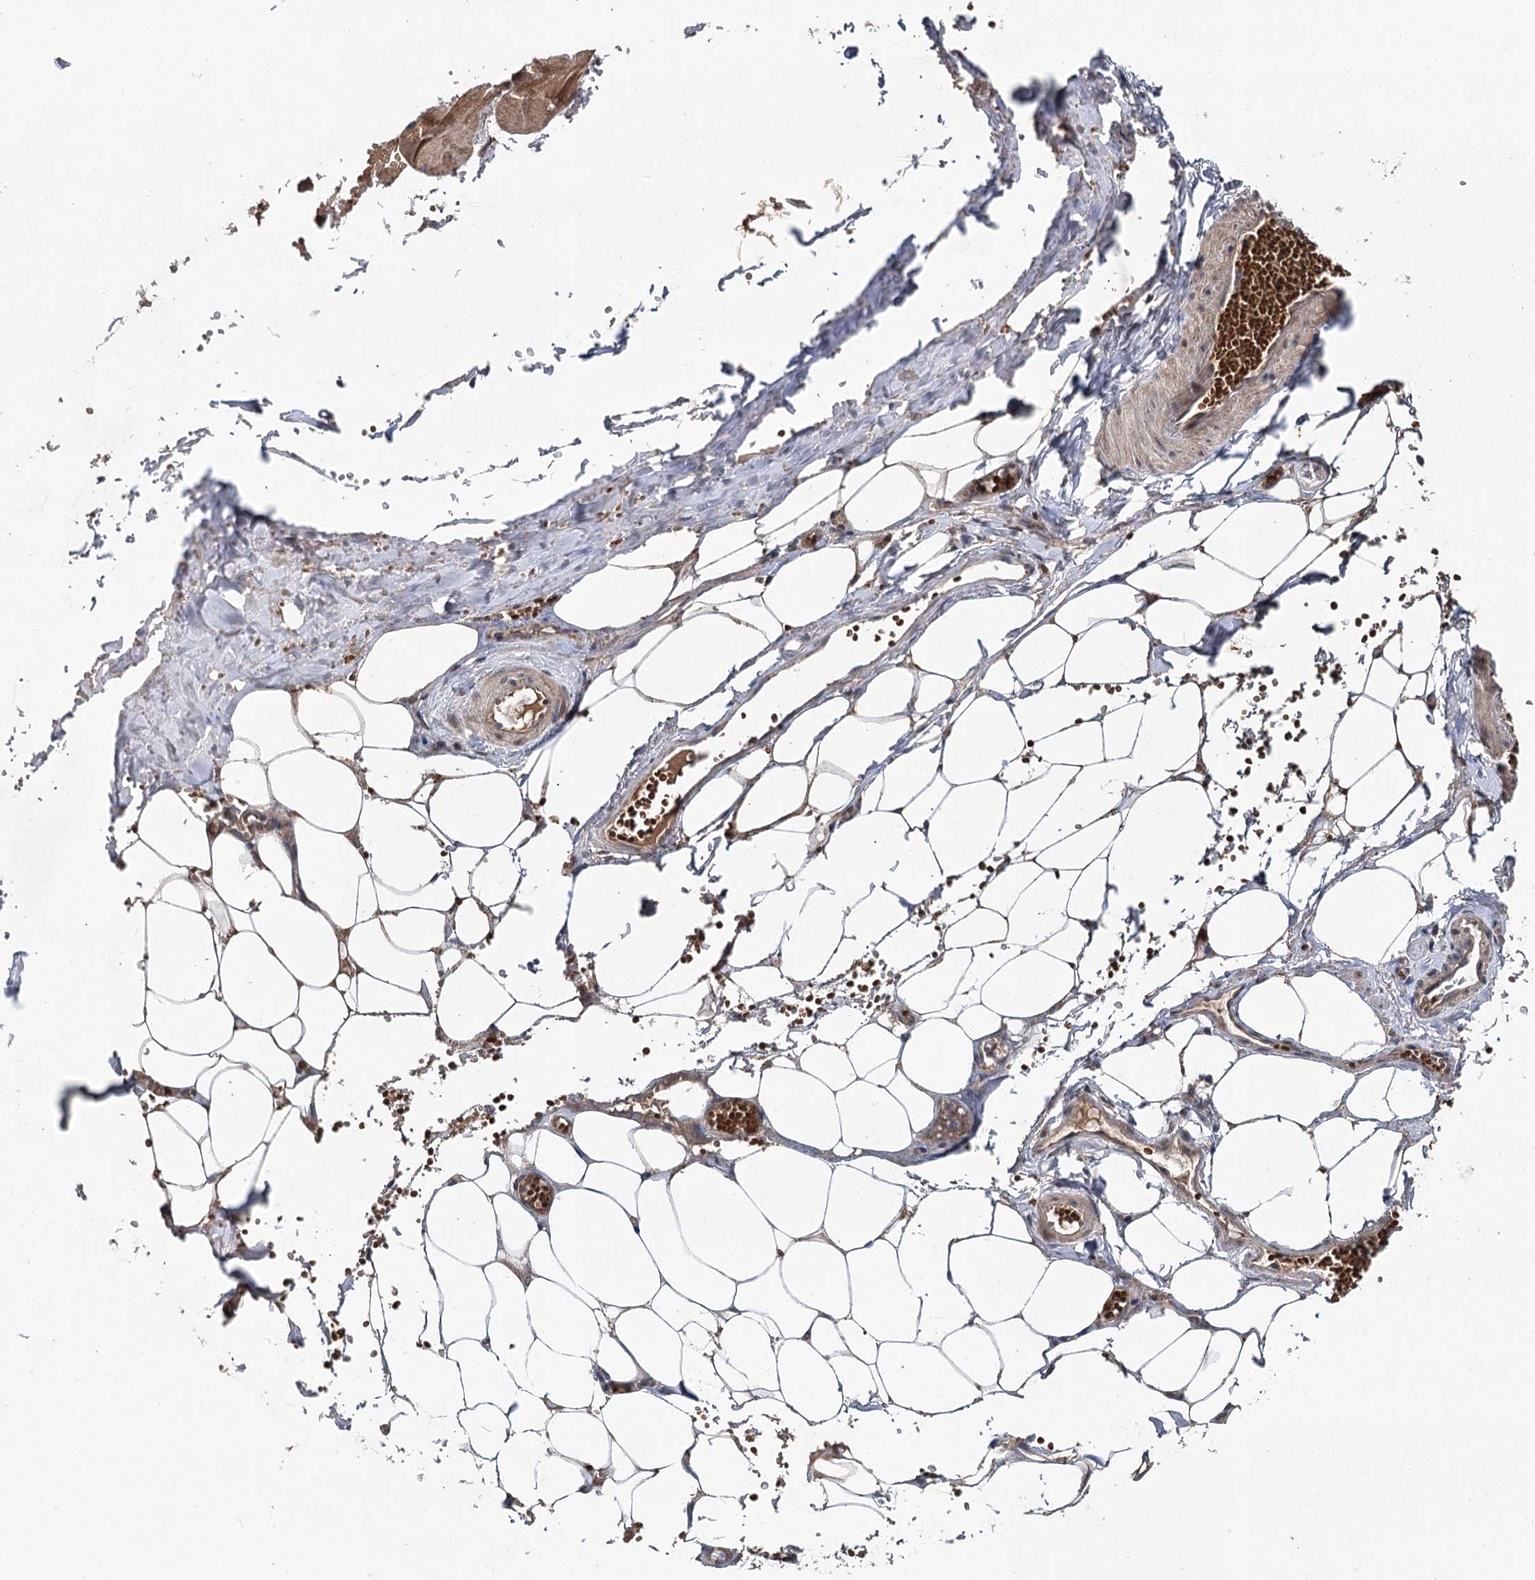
{"staining": {"intensity": "moderate", "quantity": ">75%", "location": "cytoplasmic/membranous"}, "tissue": "adipose tissue", "cell_type": "Adipocytes", "image_type": "normal", "snomed": [{"axis": "morphology", "description": "Normal tissue, NOS"}, {"axis": "topography", "description": "Skeletal muscle"}, {"axis": "topography", "description": "Peripheral nerve tissue"}], "caption": "Immunohistochemical staining of benign adipose tissue shows moderate cytoplasmic/membranous protein positivity in approximately >75% of adipocytes. The protein of interest is stained brown, and the nuclei are stained in blue (DAB (3,3'-diaminobenzidine) IHC with brightfield microscopy, high magnification).", "gene": "MSANTD2", "patient": {"sex": "female", "age": 55}}